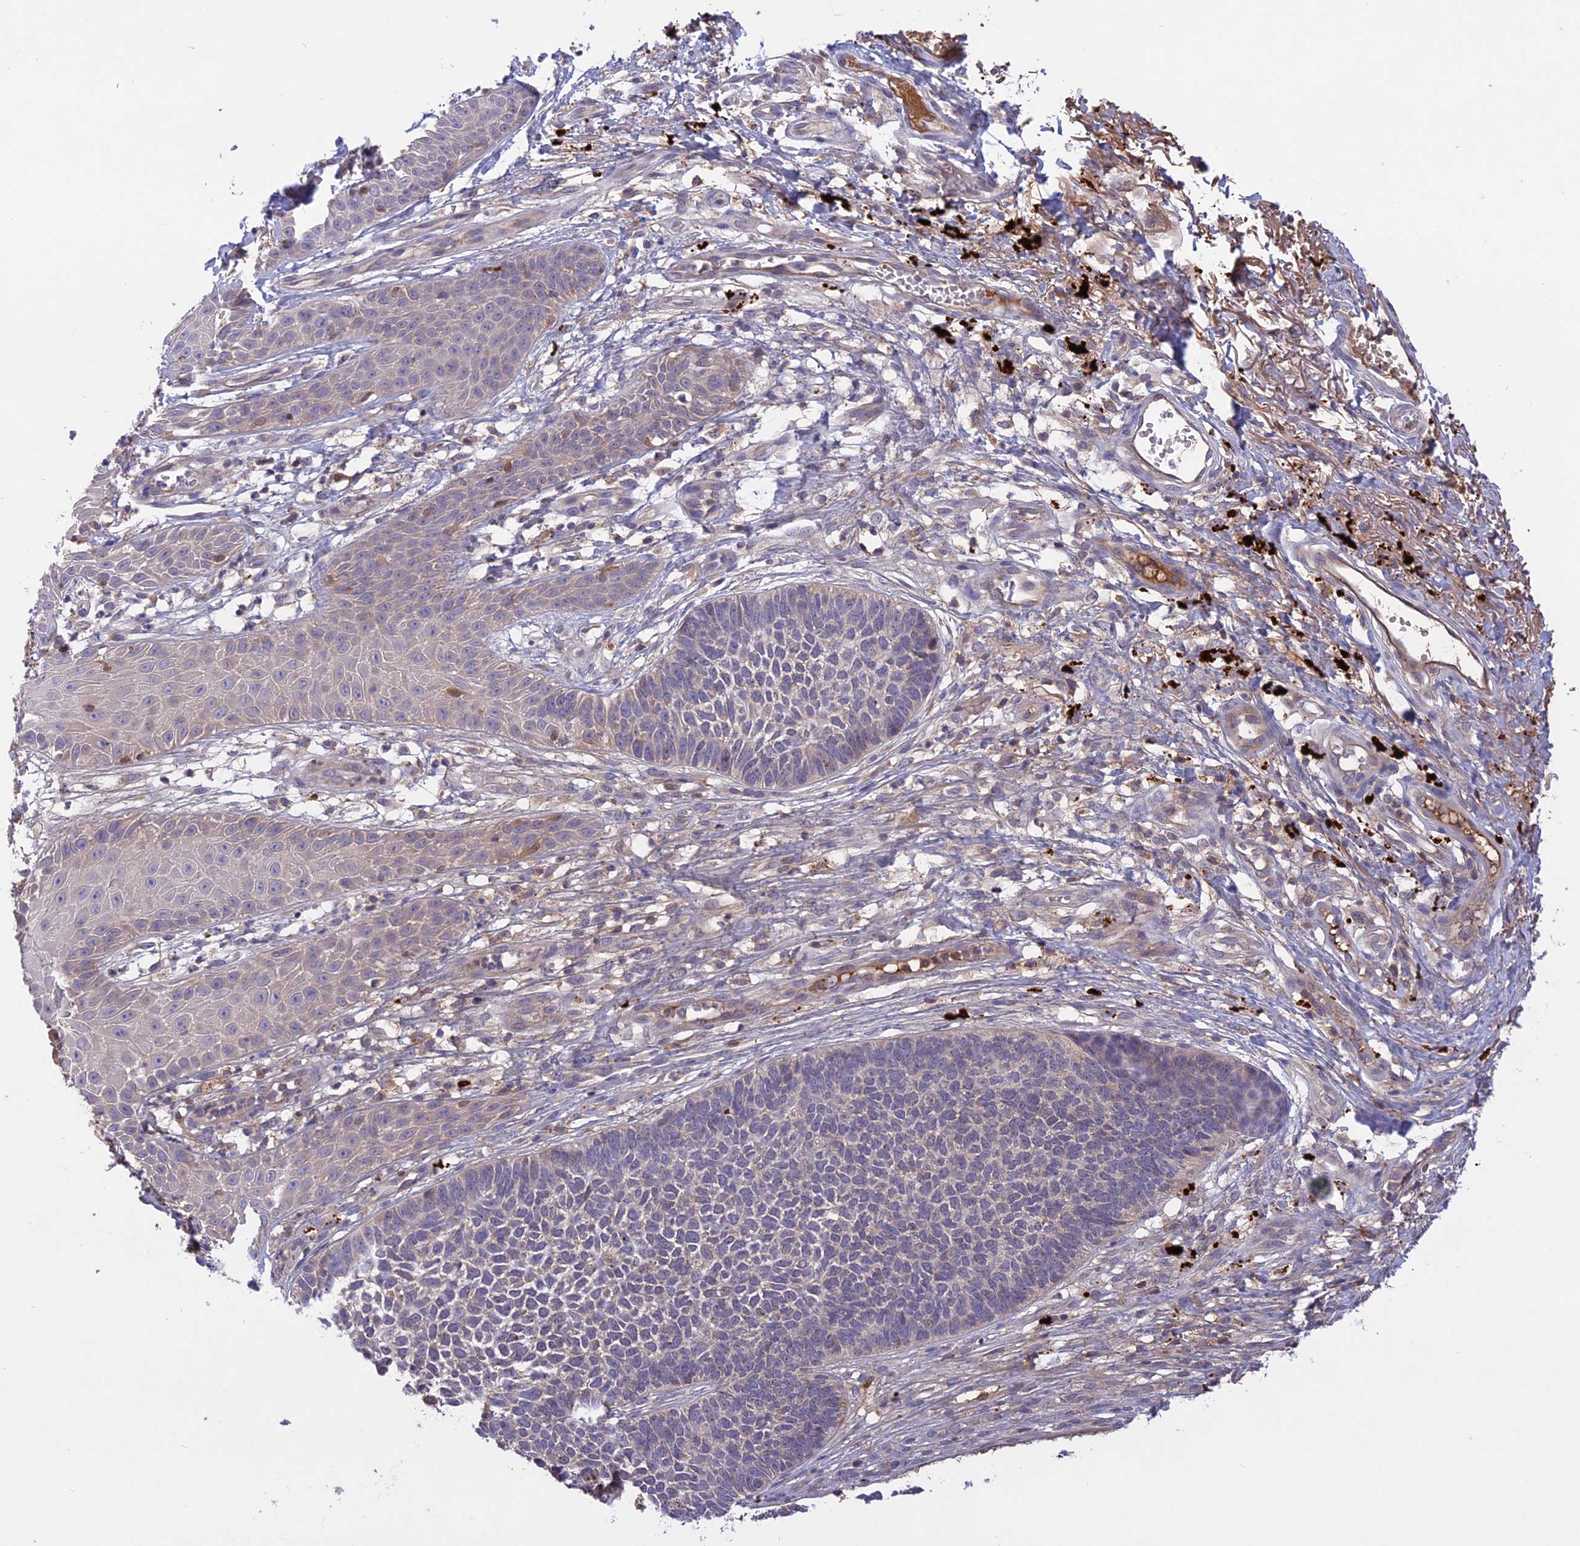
{"staining": {"intensity": "weak", "quantity": "<25%", "location": "cytoplasmic/membranous"}, "tissue": "skin cancer", "cell_type": "Tumor cells", "image_type": "cancer", "snomed": [{"axis": "morphology", "description": "Basal cell carcinoma"}, {"axis": "topography", "description": "Skin"}], "caption": "This is an immunohistochemistry histopathology image of human skin cancer (basal cell carcinoma). There is no expression in tumor cells.", "gene": "ADO", "patient": {"sex": "female", "age": 84}}